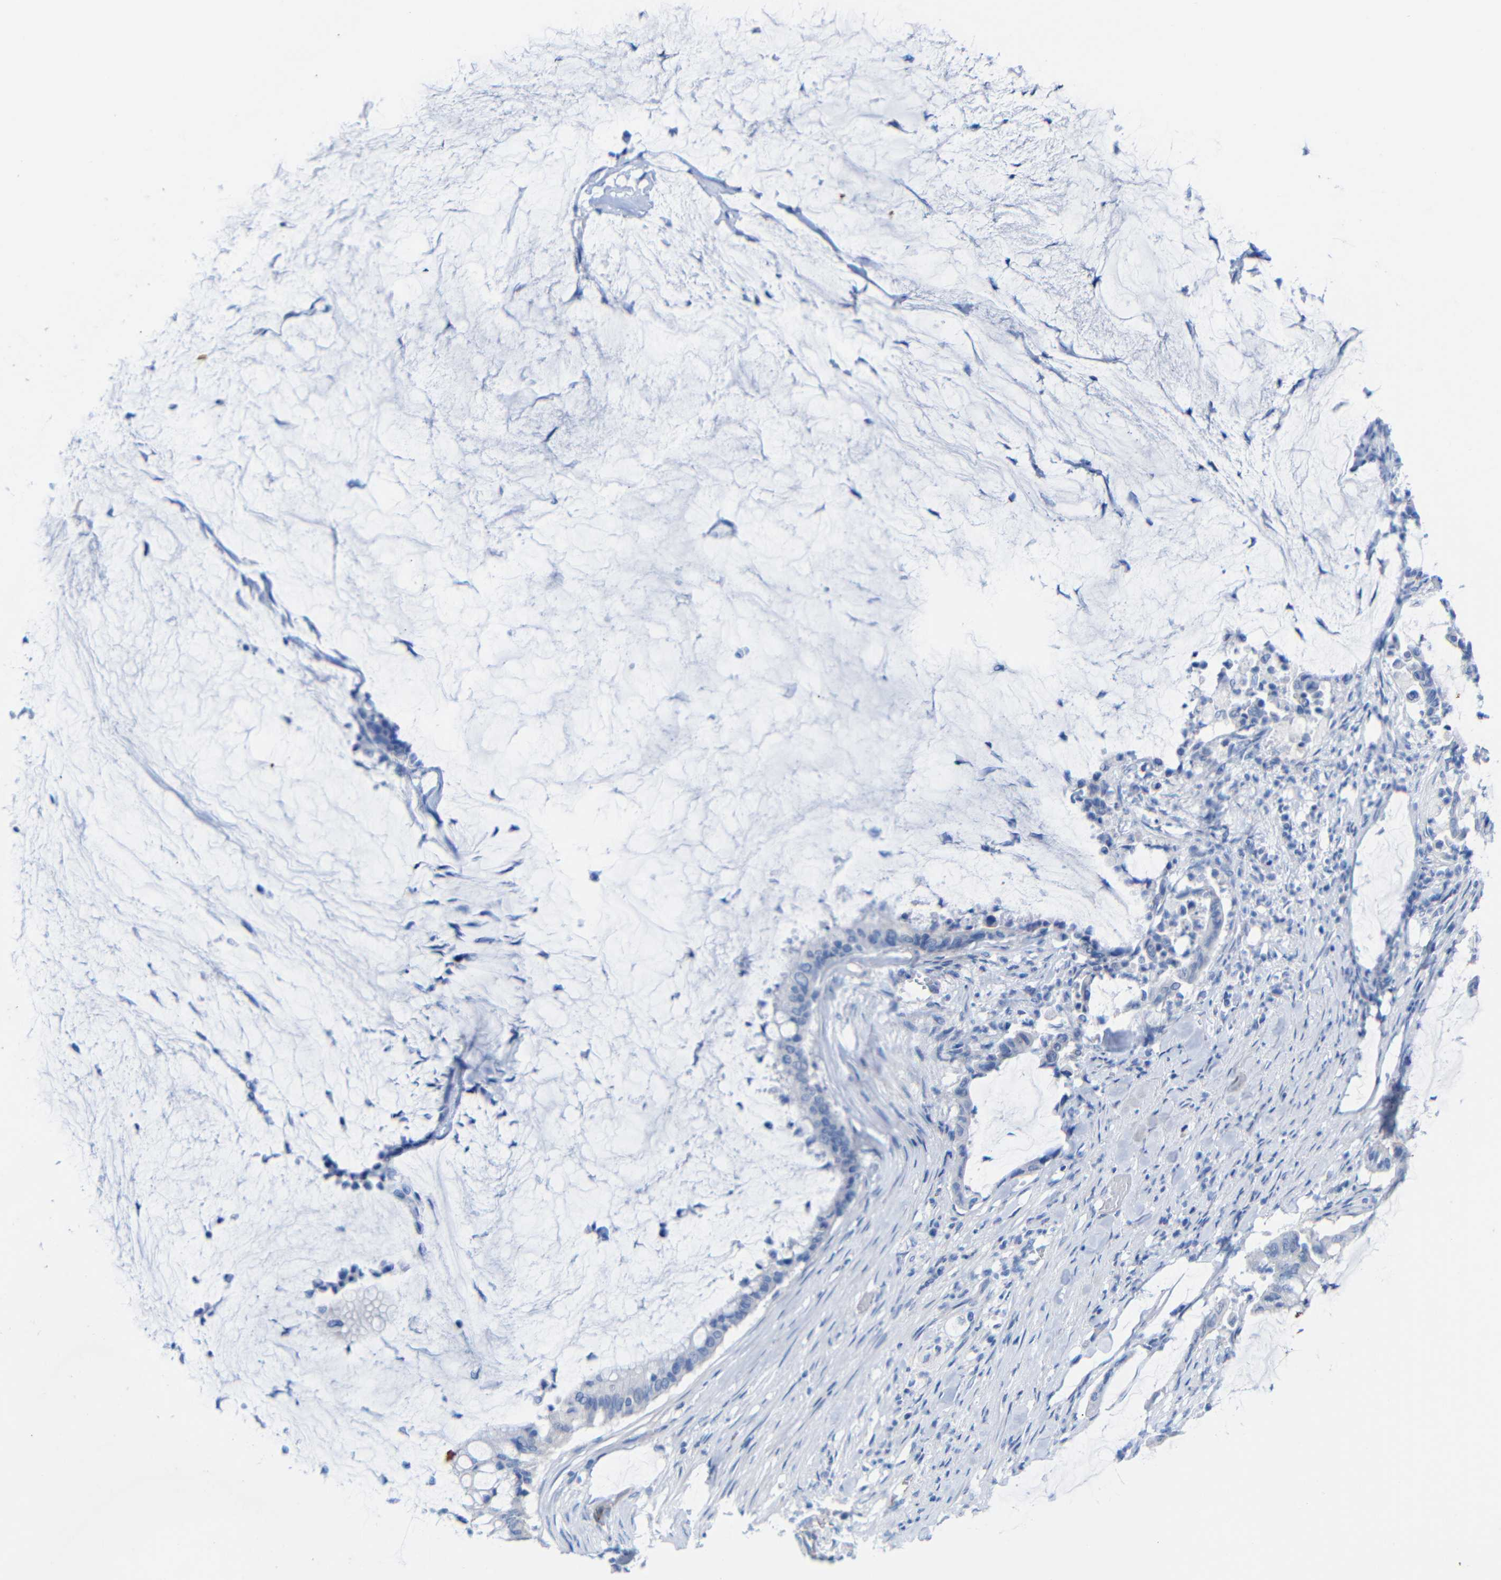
{"staining": {"intensity": "negative", "quantity": "none", "location": "none"}, "tissue": "pancreatic cancer", "cell_type": "Tumor cells", "image_type": "cancer", "snomed": [{"axis": "morphology", "description": "Adenocarcinoma, NOS"}, {"axis": "topography", "description": "Pancreas"}], "caption": "This is a image of IHC staining of pancreatic cancer, which shows no expression in tumor cells.", "gene": "CGNL1", "patient": {"sex": "male", "age": 41}}